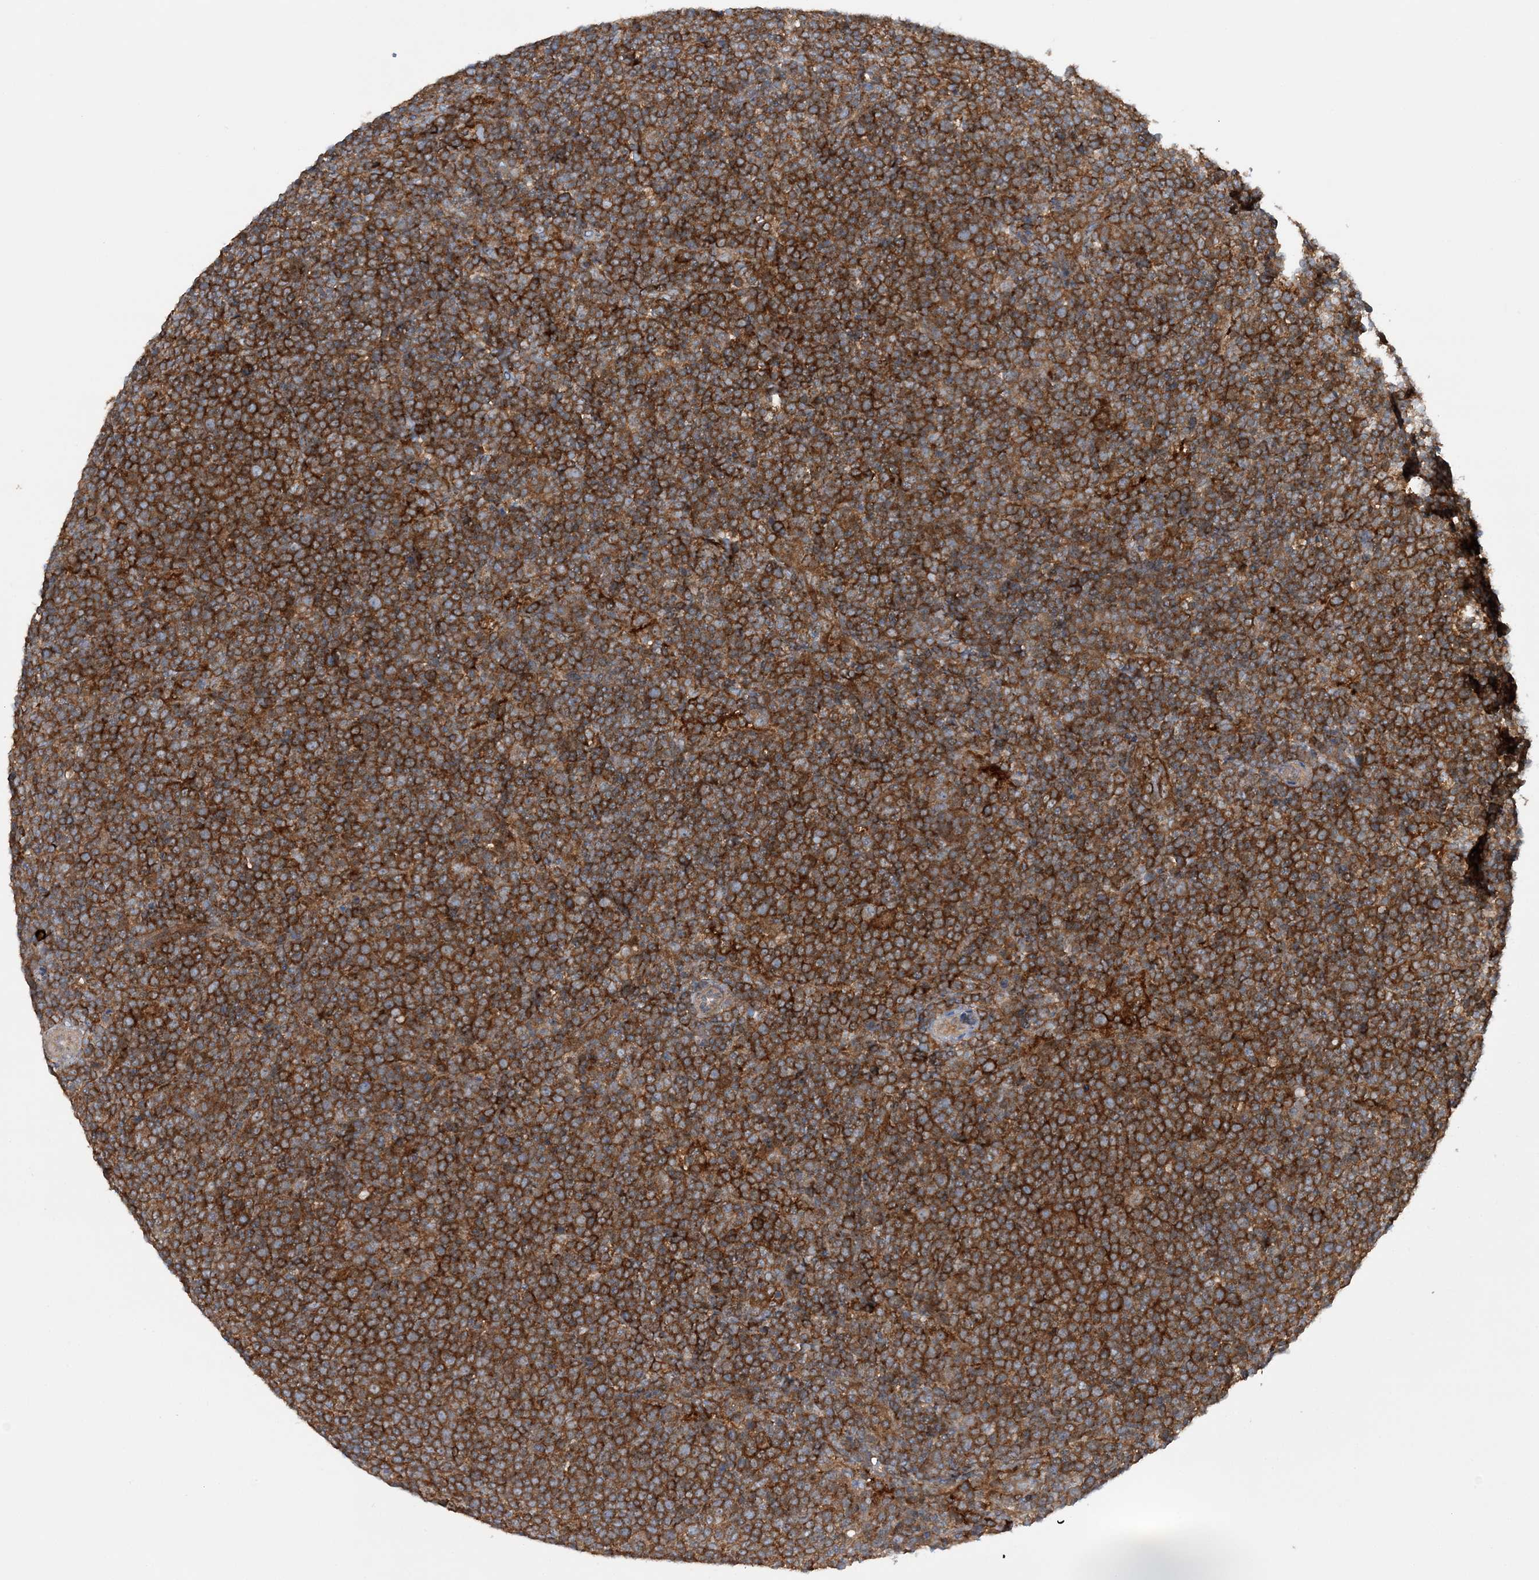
{"staining": {"intensity": "strong", "quantity": ">75%", "location": "cytoplasmic/membranous"}, "tissue": "lymphoma", "cell_type": "Tumor cells", "image_type": "cancer", "snomed": [{"axis": "morphology", "description": "Malignant lymphoma, non-Hodgkin's type, High grade"}, {"axis": "topography", "description": "Lymph node"}], "caption": "DAB (3,3'-diaminobenzidine) immunohistochemical staining of lymphoma exhibits strong cytoplasmic/membranous protein staining in approximately >75% of tumor cells. The protein is stained brown, and the nuclei are stained in blue (DAB (3,3'-diaminobenzidine) IHC with brightfield microscopy, high magnification).", "gene": "ACAP2", "patient": {"sex": "male", "age": 61}}